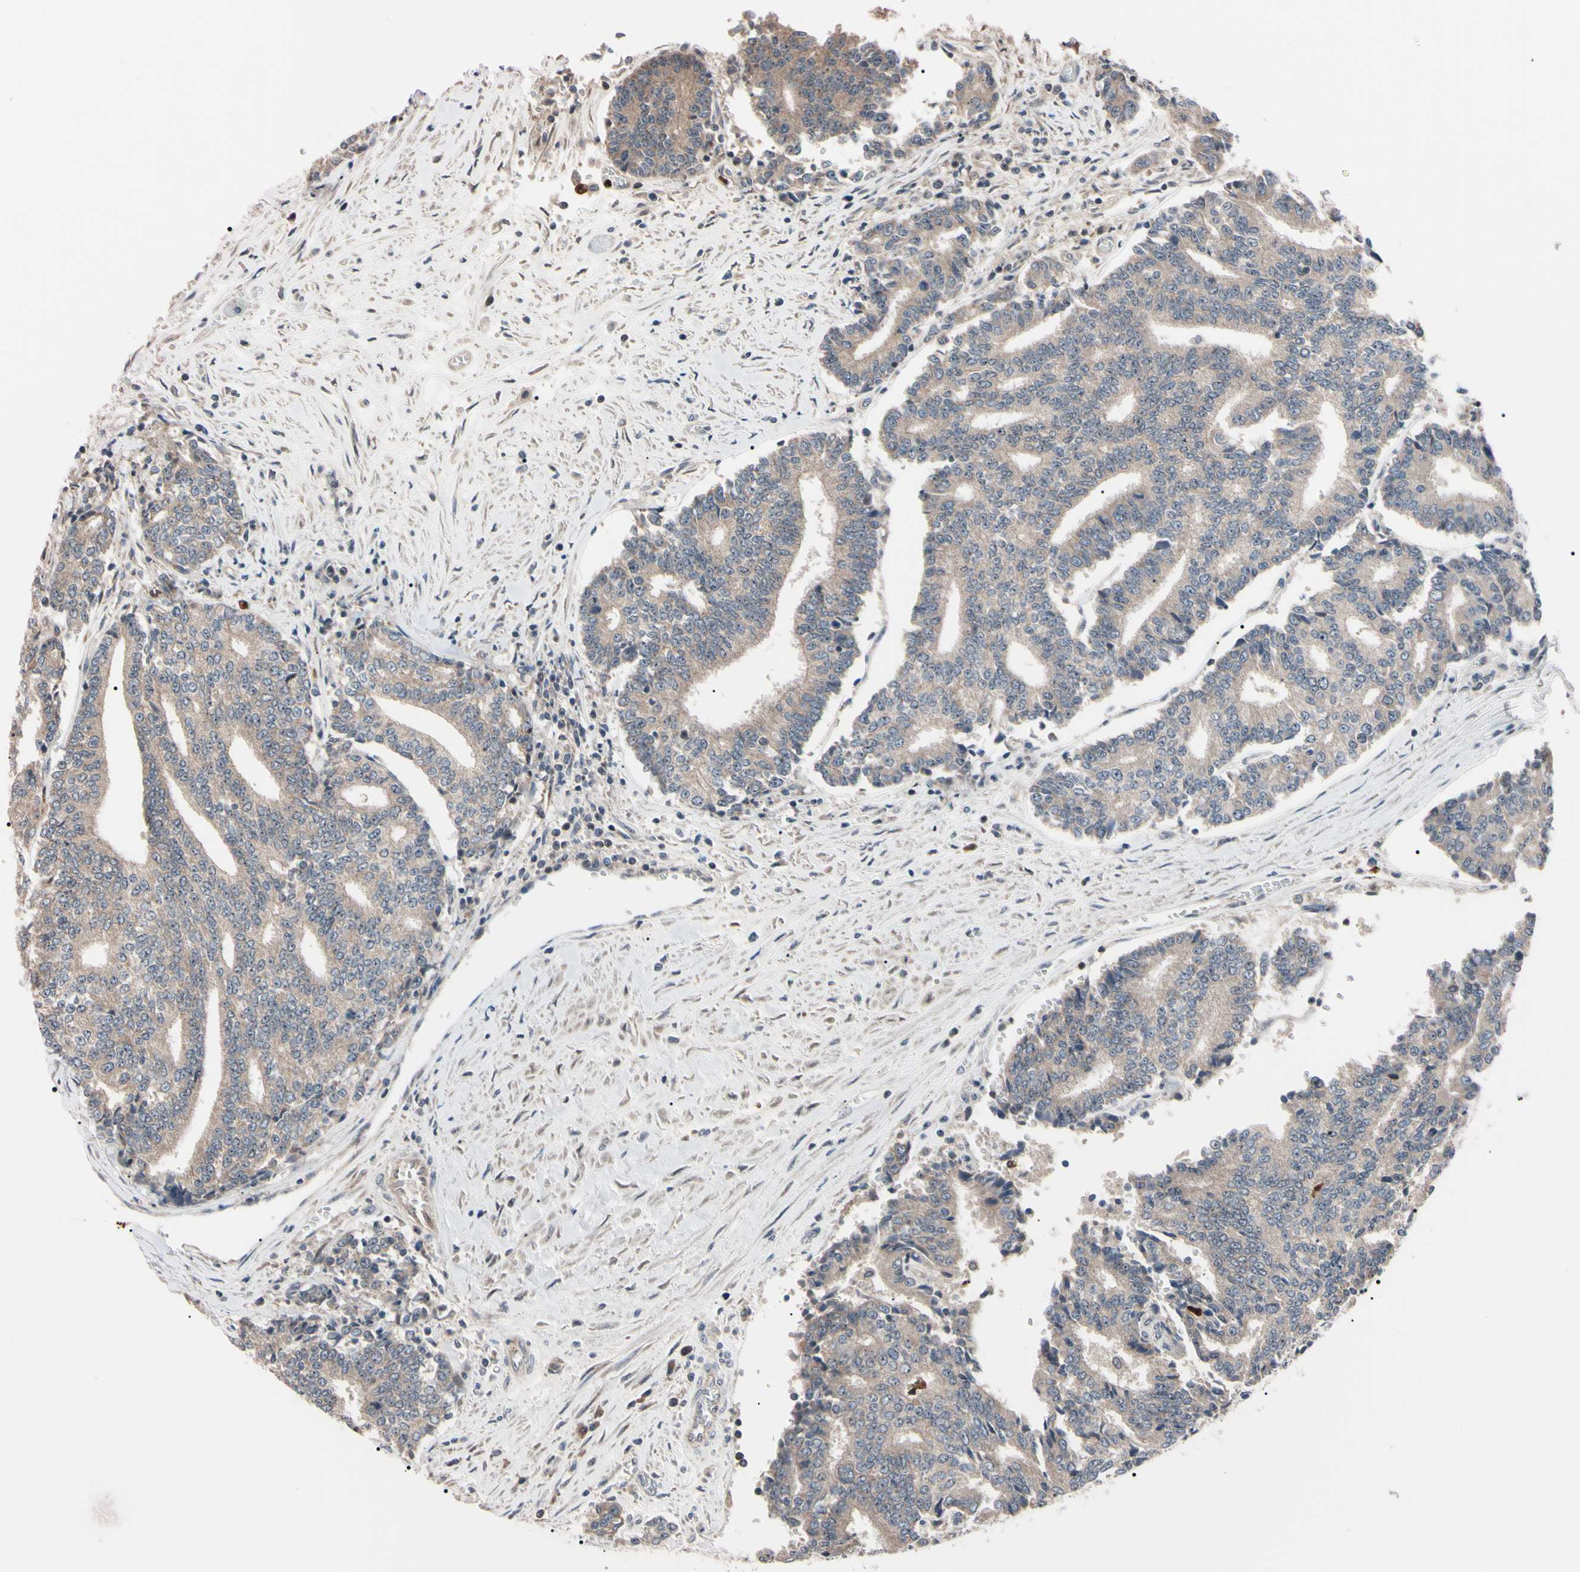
{"staining": {"intensity": "weak", "quantity": ">75%", "location": "cytoplasmic/membranous"}, "tissue": "prostate cancer", "cell_type": "Tumor cells", "image_type": "cancer", "snomed": [{"axis": "morphology", "description": "Normal tissue, NOS"}, {"axis": "morphology", "description": "Adenocarcinoma, High grade"}, {"axis": "topography", "description": "Prostate"}, {"axis": "topography", "description": "Seminal veicle"}], "caption": "Immunohistochemistry photomicrograph of prostate cancer stained for a protein (brown), which shows low levels of weak cytoplasmic/membranous positivity in about >75% of tumor cells.", "gene": "TRAF5", "patient": {"sex": "male", "age": 55}}